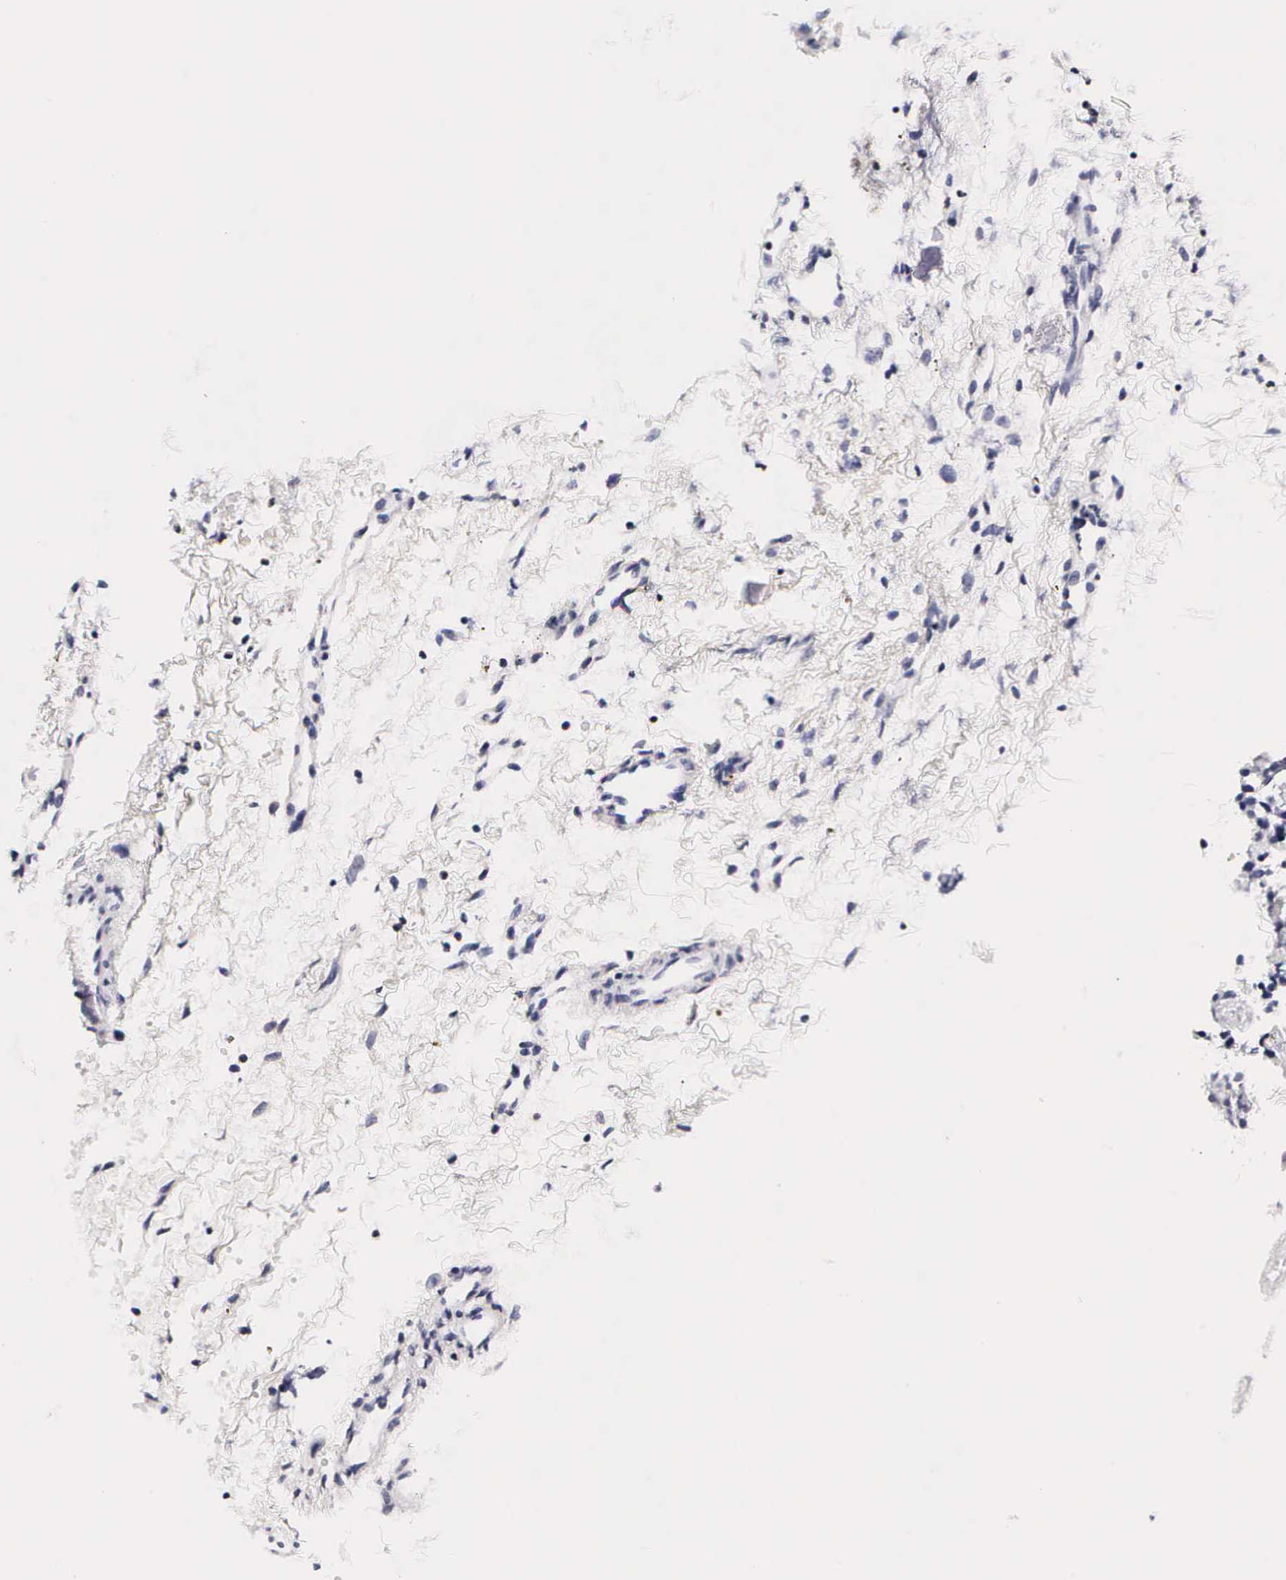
{"staining": {"intensity": "negative", "quantity": "none", "location": "none"}, "tissue": "glioma", "cell_type": "Tumor cells", "image_type": "cancer", "snomed": [{"axis": "morphology", "description": "Glioma, malignant, High grade"}, {"axis": "topography", "description": "Brain"}], "caption": "Immunohistochemistry (IHC) photomicrograph of glioma stained for a protein (brown), which reveals no staining in tumor cells.", "gene": "RNASE6", "patient": {"sex": "male", "age": 77}}